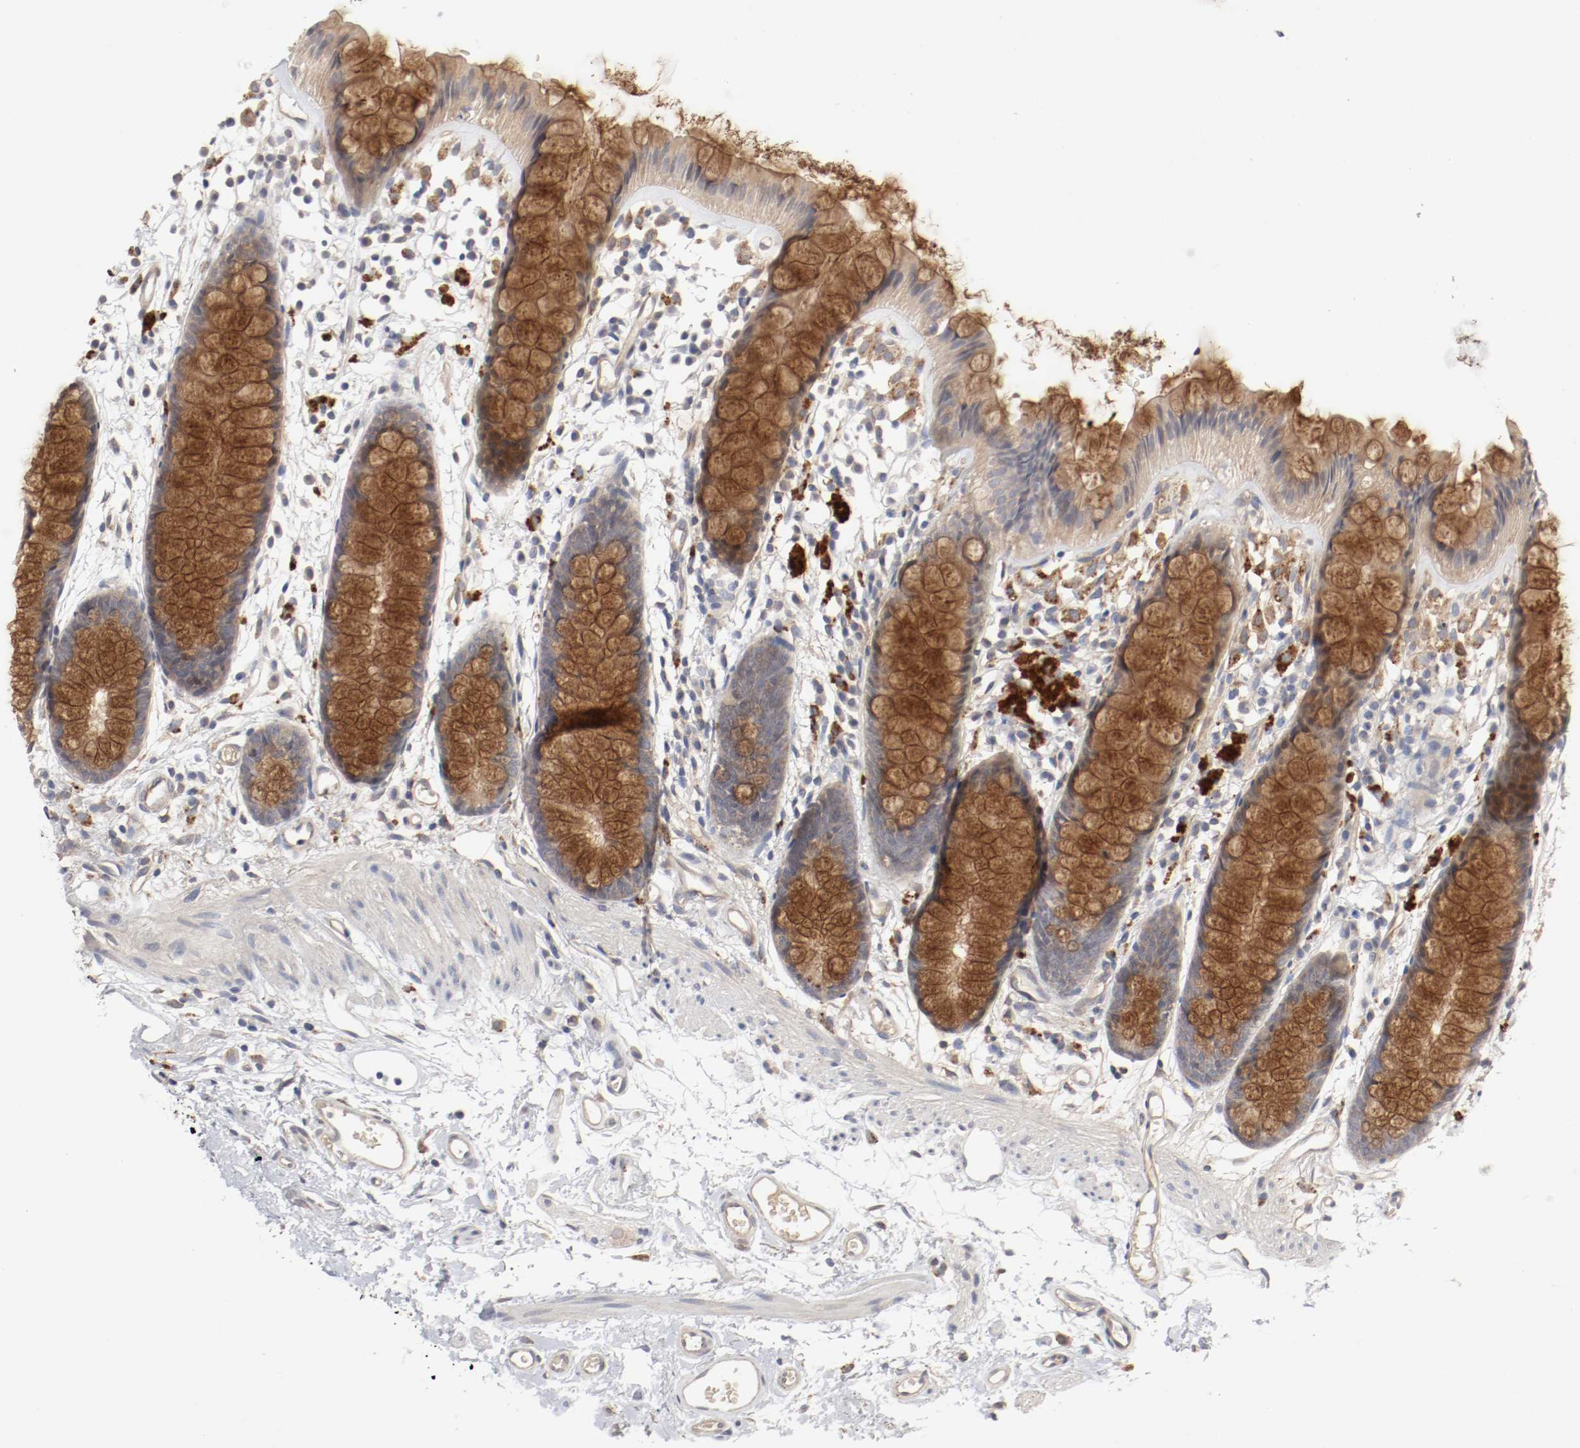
{"staining": {"intensity": "strong", "quantity": ">75%", "location": "cytoplasmic/membranous"}, "tissue": "rectum", "cell_type": "Glandular cells", "image_type": "normal", "snomed": [{"axis": "morphology", "description": "Normal tissue, NOS"}, {"axis": "topography", "description": "Rectum"}], "caption": "A high-resolution histopathology image shows IHC staining of benign rectum, which exhibits strong cytoplasmic/membranous positivity in approximately >75% of glandular cells.", "gene": "REN", "patient": {"sex": "female", "age": 66}}